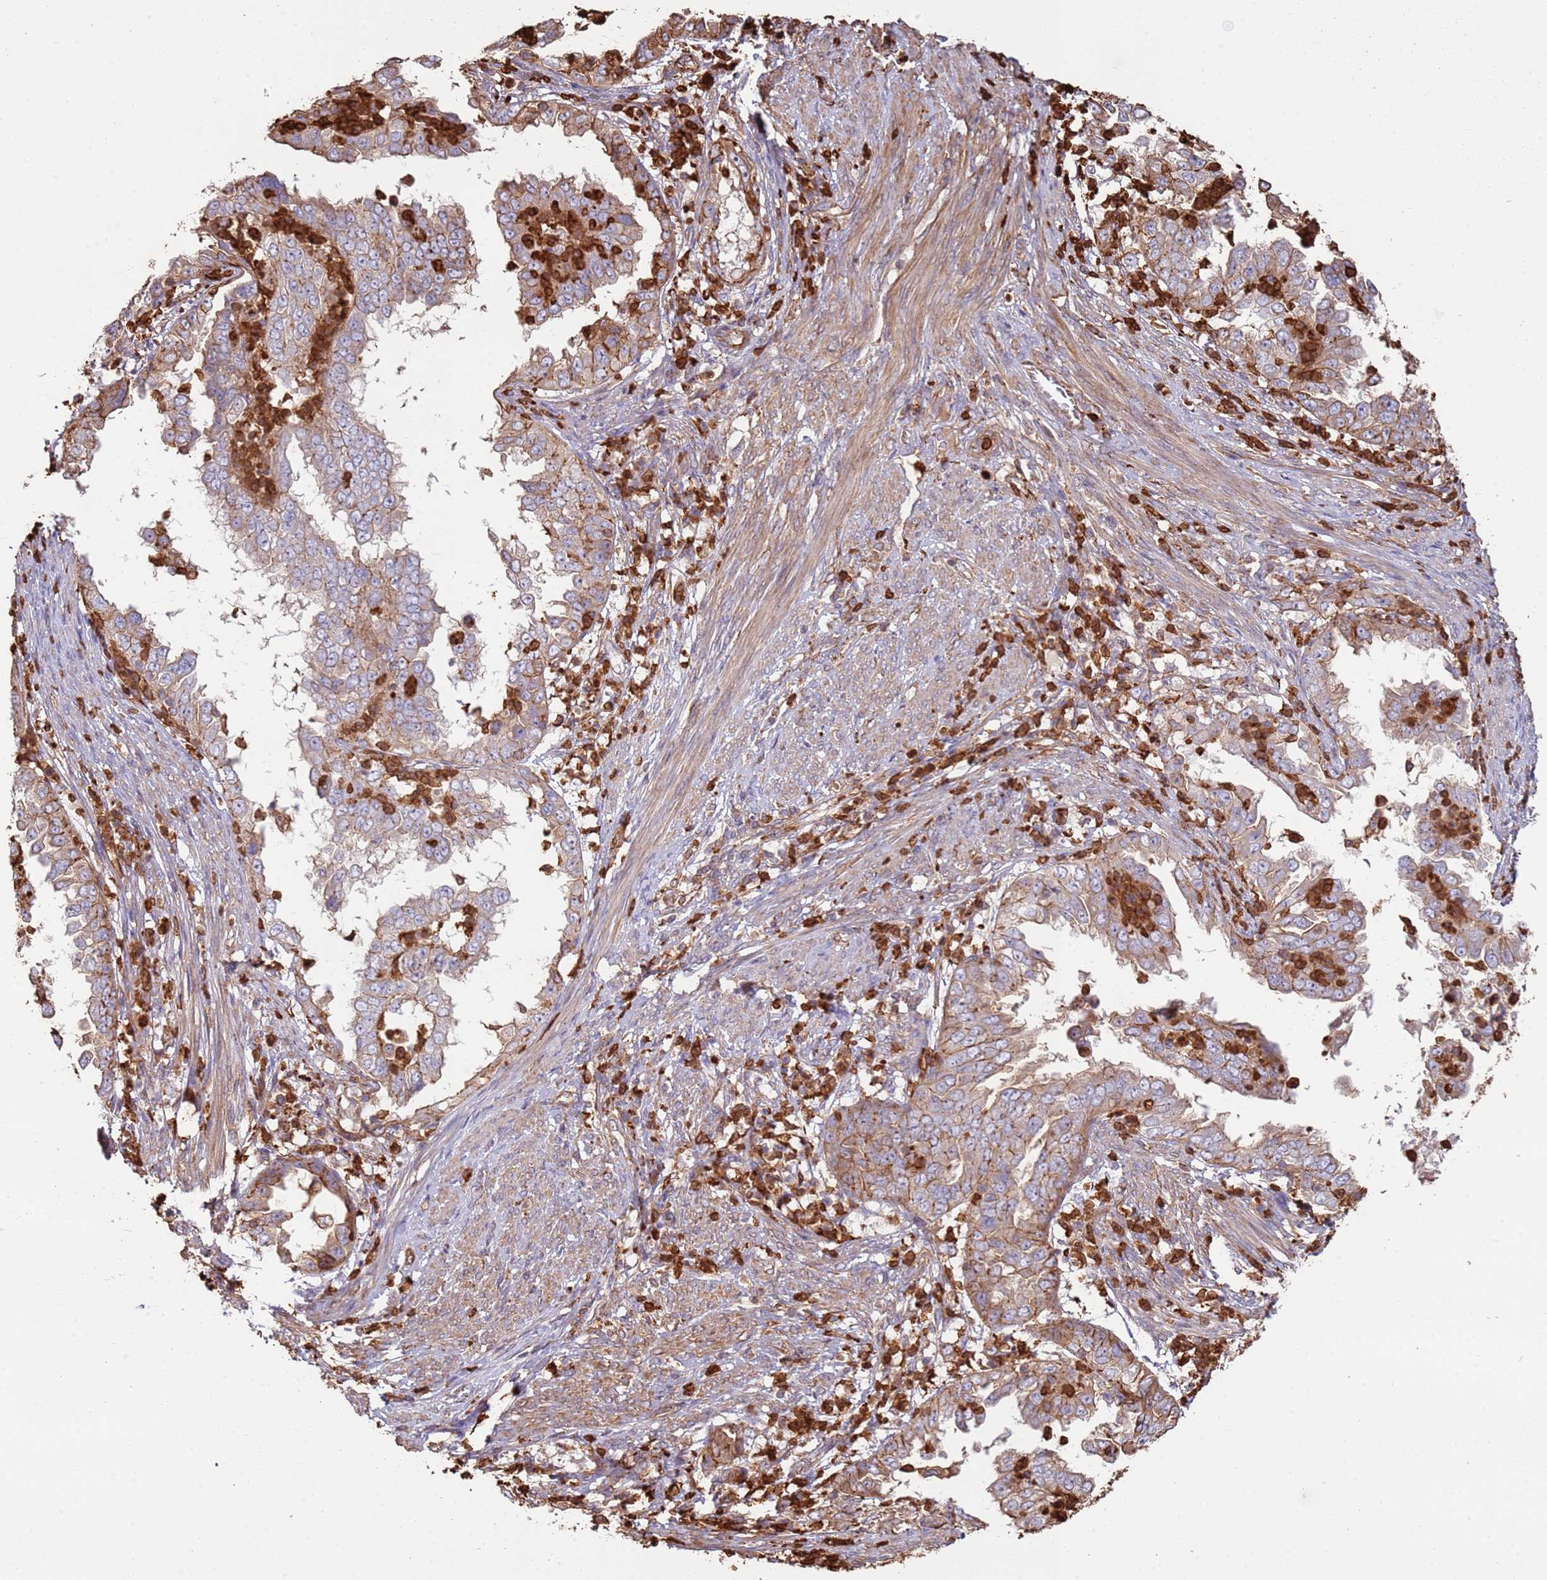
{"staining": {"intensity": "moderate", "quantity": "<25%", "location": "cytoplasmic/membranous"}, "tissue": "endometrial cancer", "cell_type": "Tumor cells", "image_type": "cancer", "snomed": [{"axis": "morphology", "description": "Adenocarcinoma, NOS"}, {"axis": "topography", "description": "Endometrium"}], "caption": "DAB immunohistochemical staining of endometrial adenocarcinoma reveals moderate cytoplasmic/membranous protein staining in approximately <25% of tumor cells.", "gene": "NDUFAF4", "patient": {"sex": "female", "age": 85}}